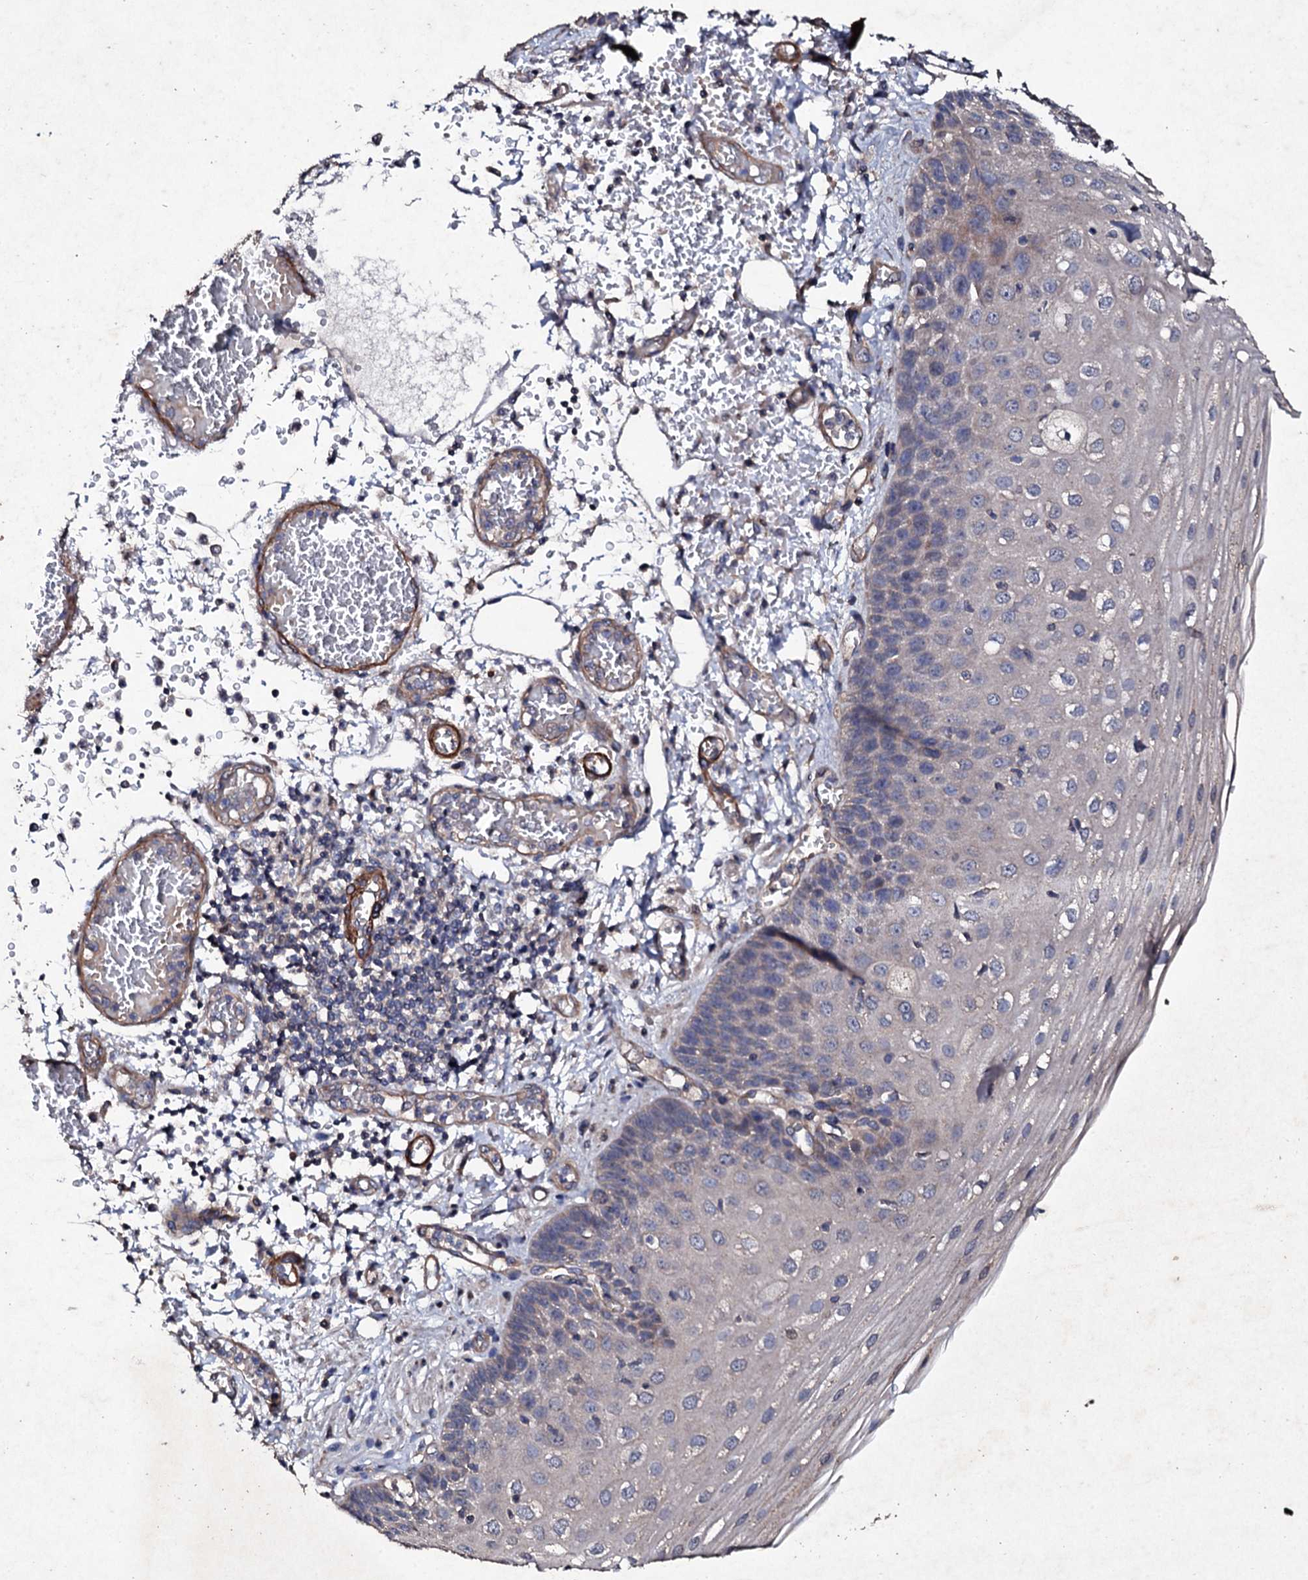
{"staining": {"intensity": "weak", "quantity": "<25%", "location": "cytoplasmic/membranous"}, "tissue": "esophagus", "cell_type": "Squamous epithelial cells", "image_type": "normal", "snomed": [{"axis": "morphology", "description": "Normal tissue, NOS"}, {"axis": "topography", "description": "Esophagus"}], "caption": "High power microscopy histopathology image of an IHC image of unremarkable esophagus, revealing no significant expression in squamous epithelial cells.", "gene": "MOCOS", "patient": {"sex": "male", "age": 81}}